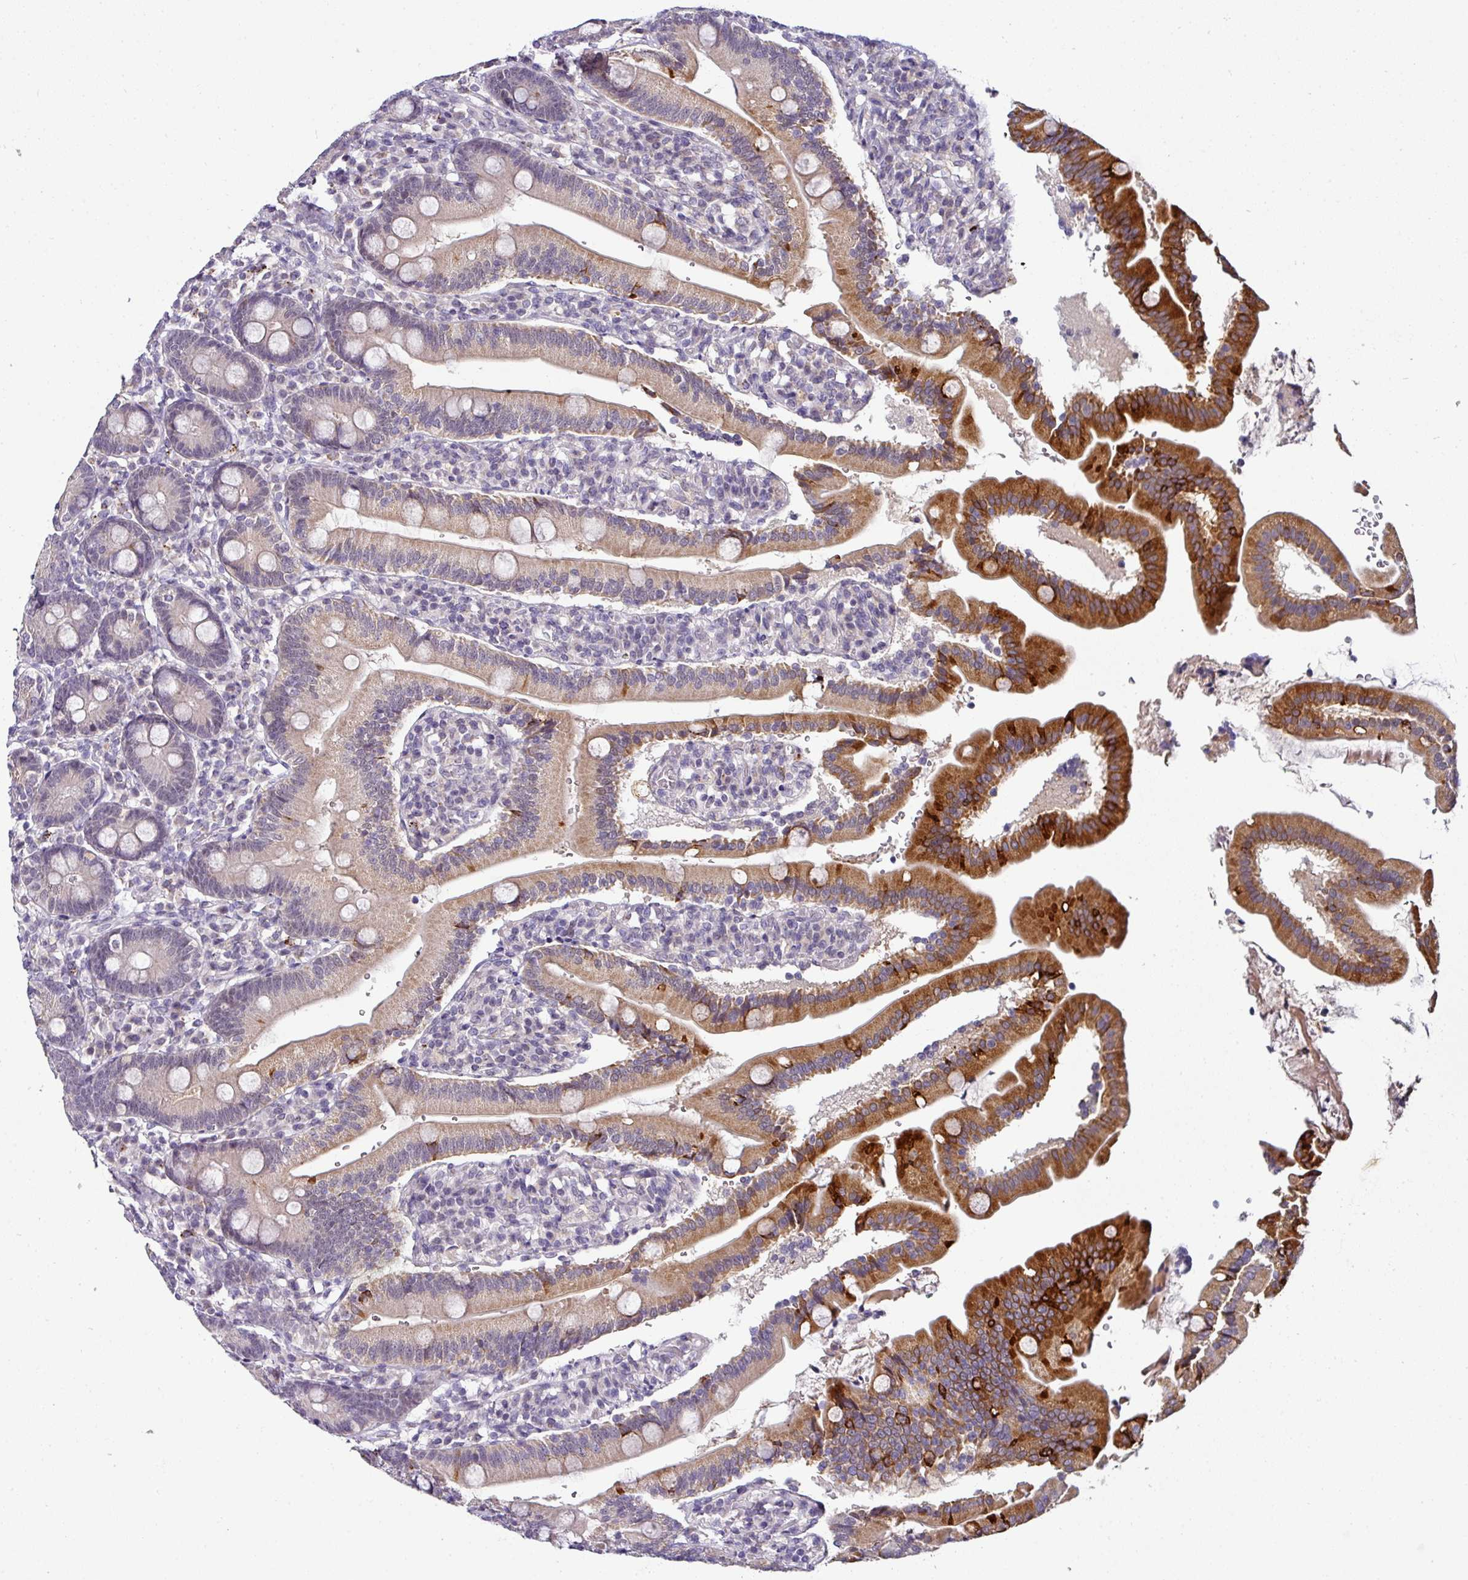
{"staining": {"intensity": "strong", "quantity": "<25%", "location": "cytoplasmic/membranous"}, "tissue": "duodenum", "cell_type": "Glandular cells", "image_type": "normal", "snomed": [{"axis": "morphology", "description": "Normal tissue, NOS"}, {"axis": "topography", "description": "Duodenum"}], "caption": "Normal duodenum shows strong cytoplasmic/membranous staining in about <25% of glandular cells.", "gene": "NAPSA", "patient": {"sex": "female", "age": 67}}